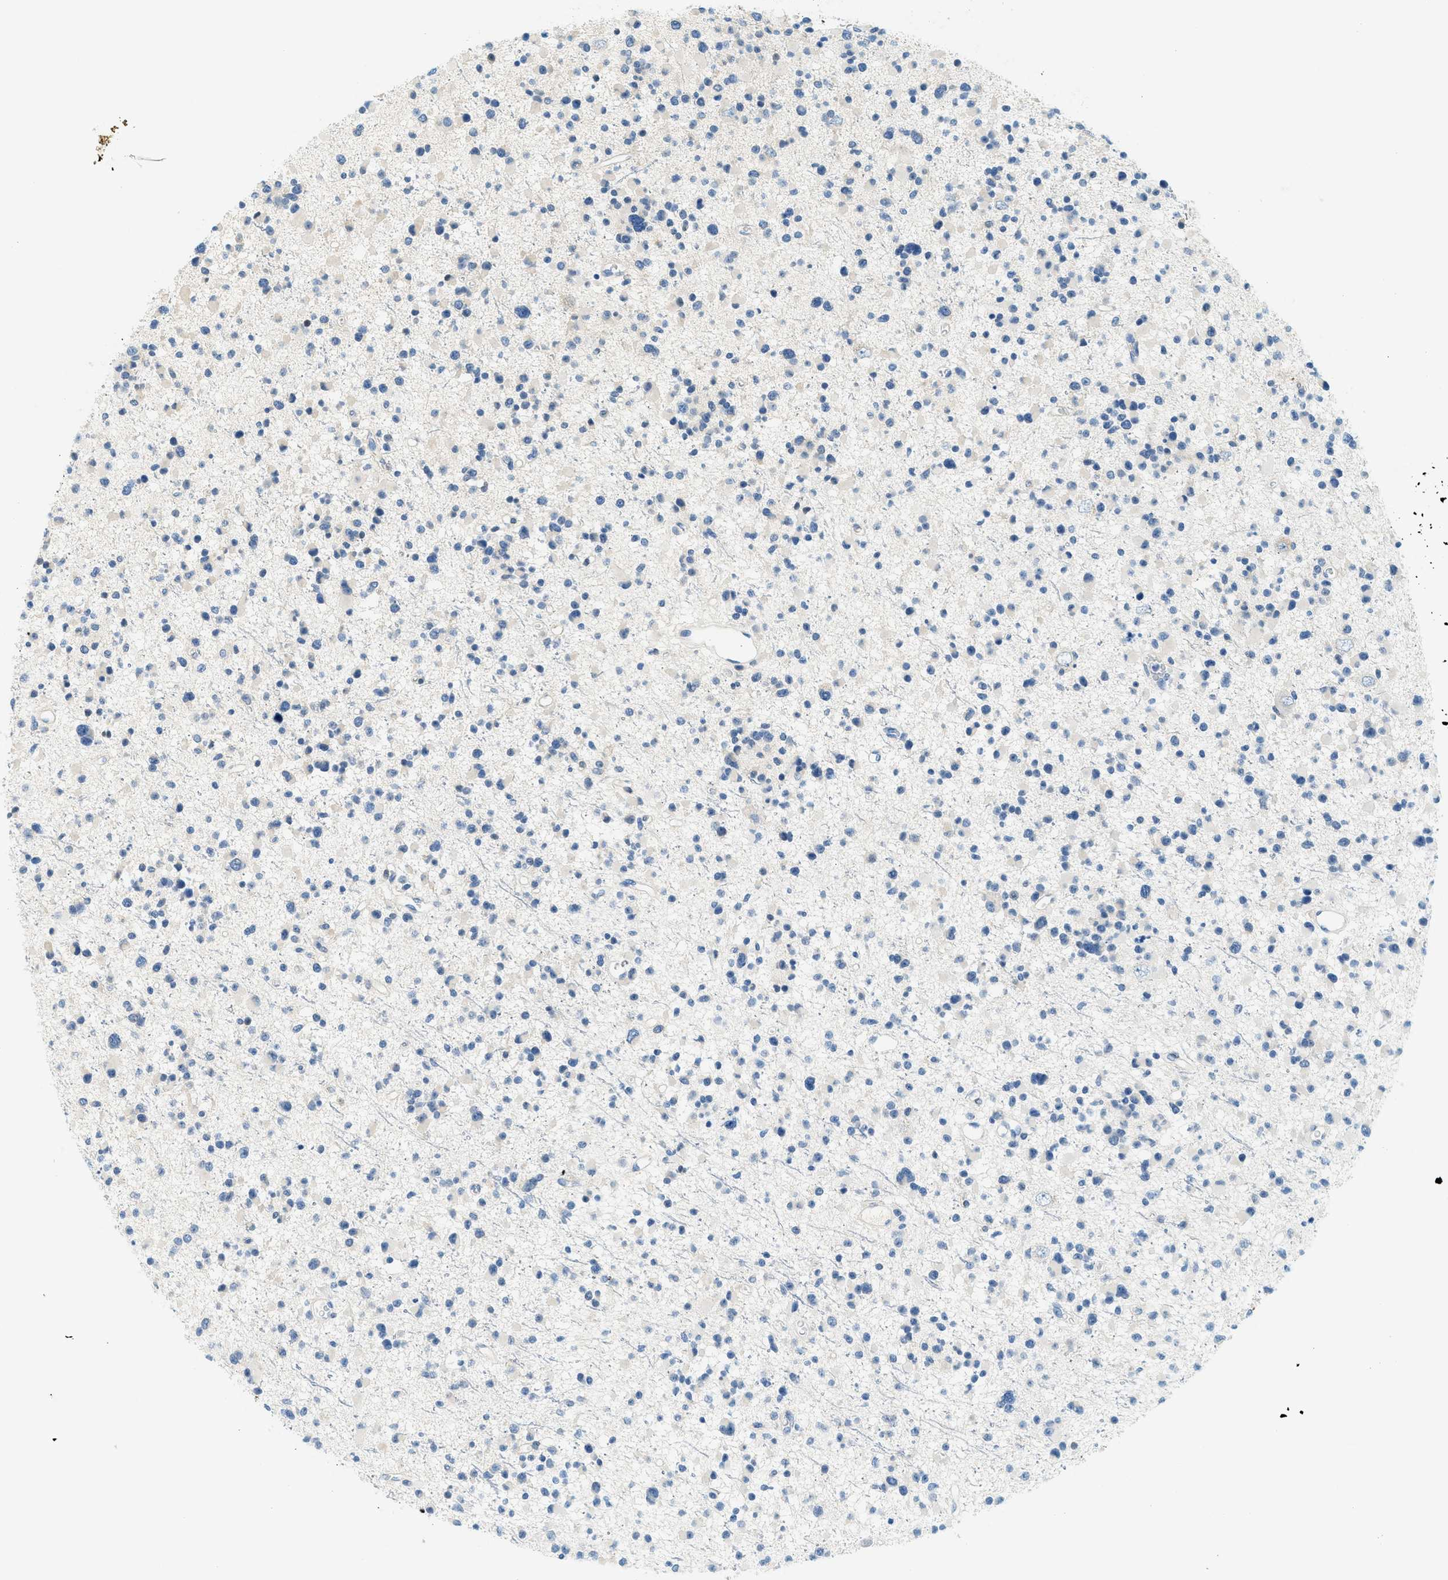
{"staining": {"intensity": "negative", "quantity": "none", "location": "none"}, "tissue": "glioma", "cell_type": "Tumor cells", "image_type": "cancer", "snomed": [{"axis": "morphology", "description": "Glioma, malignant, Low grade"}, {"axis": "topography", "description": "Brain"}], "caption": "A high-resolution photomicrograph shows immunohistochemistry (IHC) staining of malignant glioma (low-grade), which reveals no significant positivity in tumor cells.", "gene": "CYP4X1", "patient": {"sex": "female", "age": 22}}